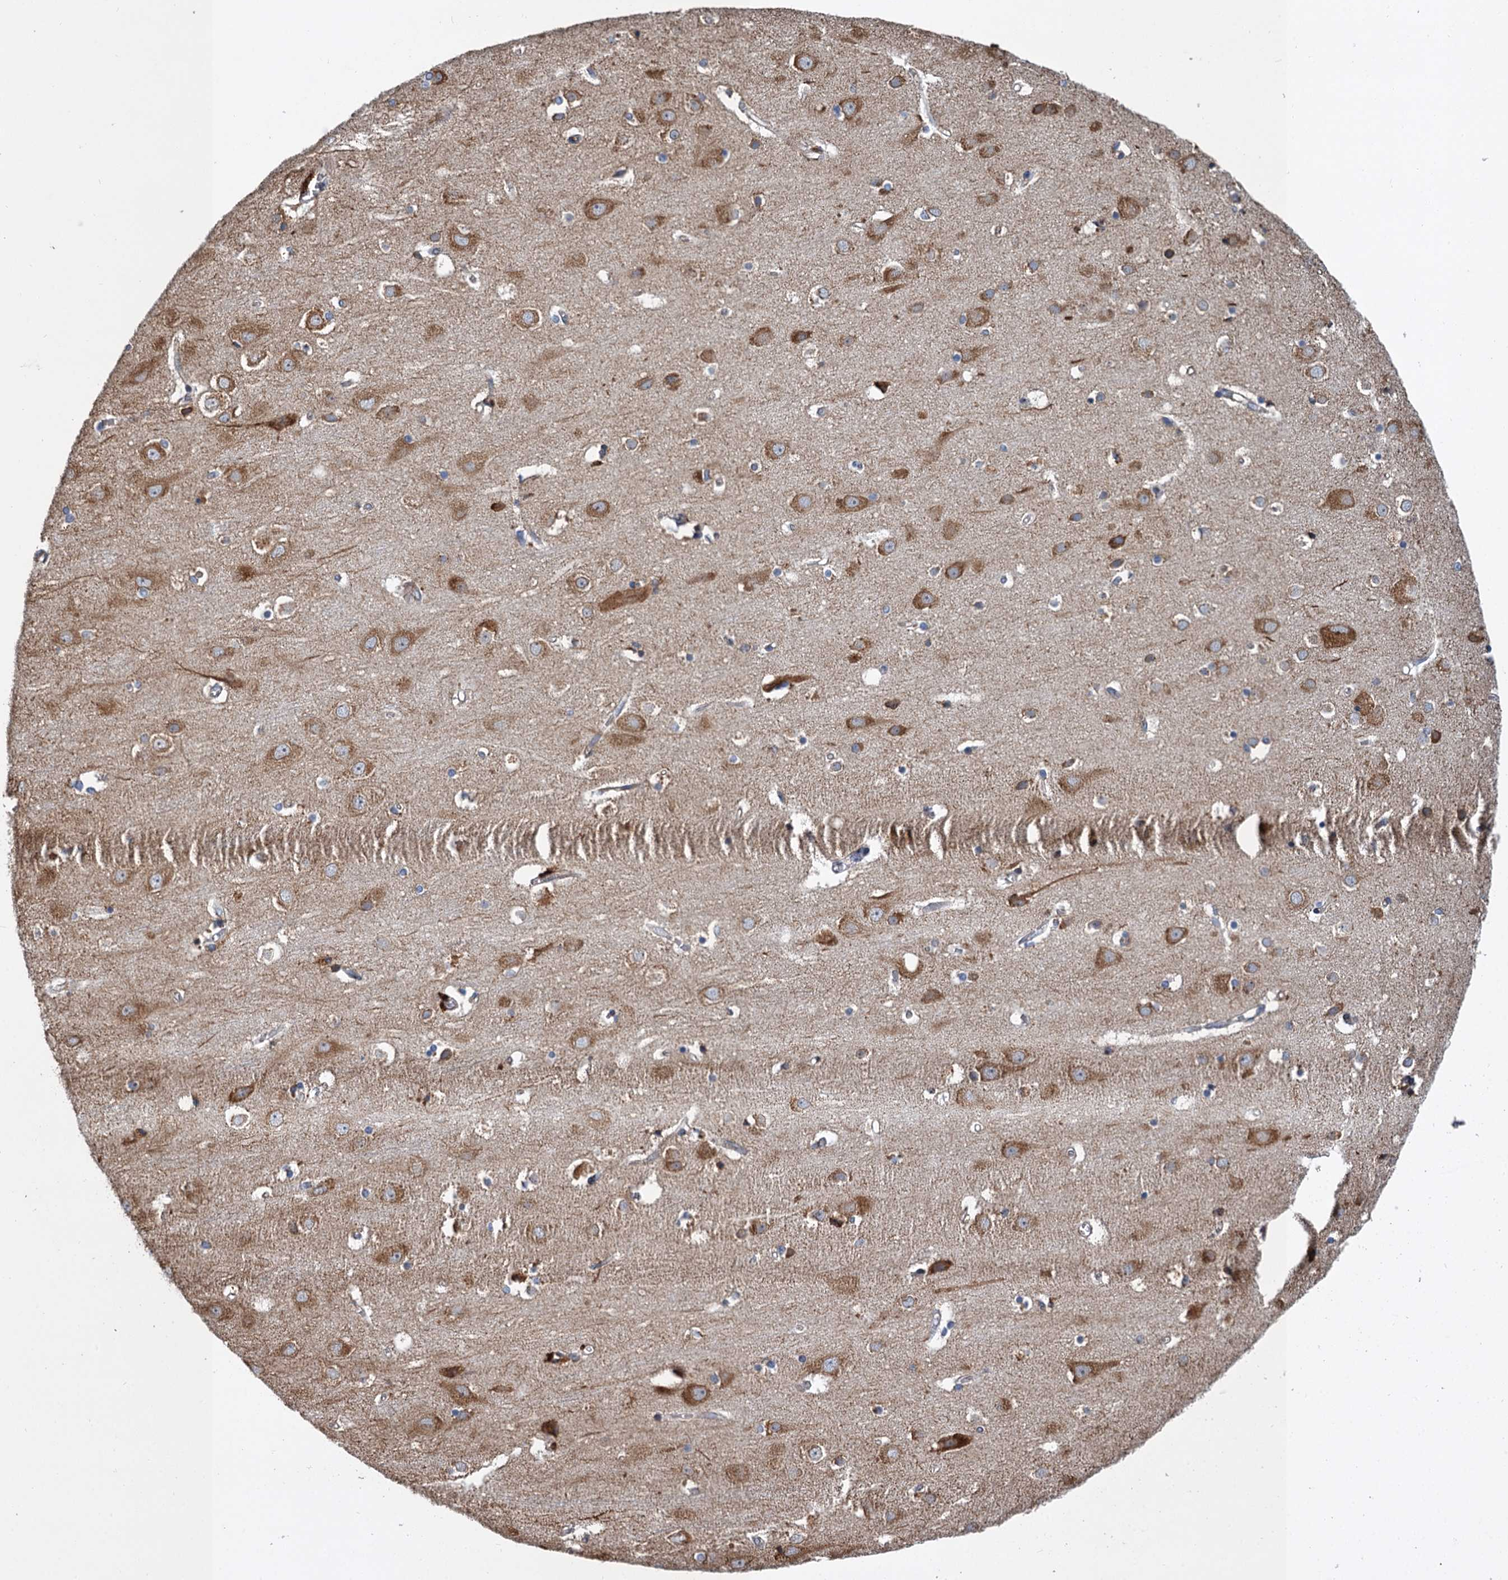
{"staining": {"intensity": "negative", "quantity": "none", "location": "none"}, "tissue": "cerebral cortex", "cell_type": "Endothelial cells", "image_type": "normal", "snomed": [{"axis": "morphology", "description": "Normal tissue, NOS"}, {"axis": "topography", "description": "Cerebral cortex"}], "caption": "High power microscopy image of an immunohistochemistry image of normal cerebral cortex, revealing no significant expression in endothelial cells. (Brightfield microscopy of DAB IHC at high magnification).", "gene": "LINS1", "patient": {"sex": "male", "age": 54}}